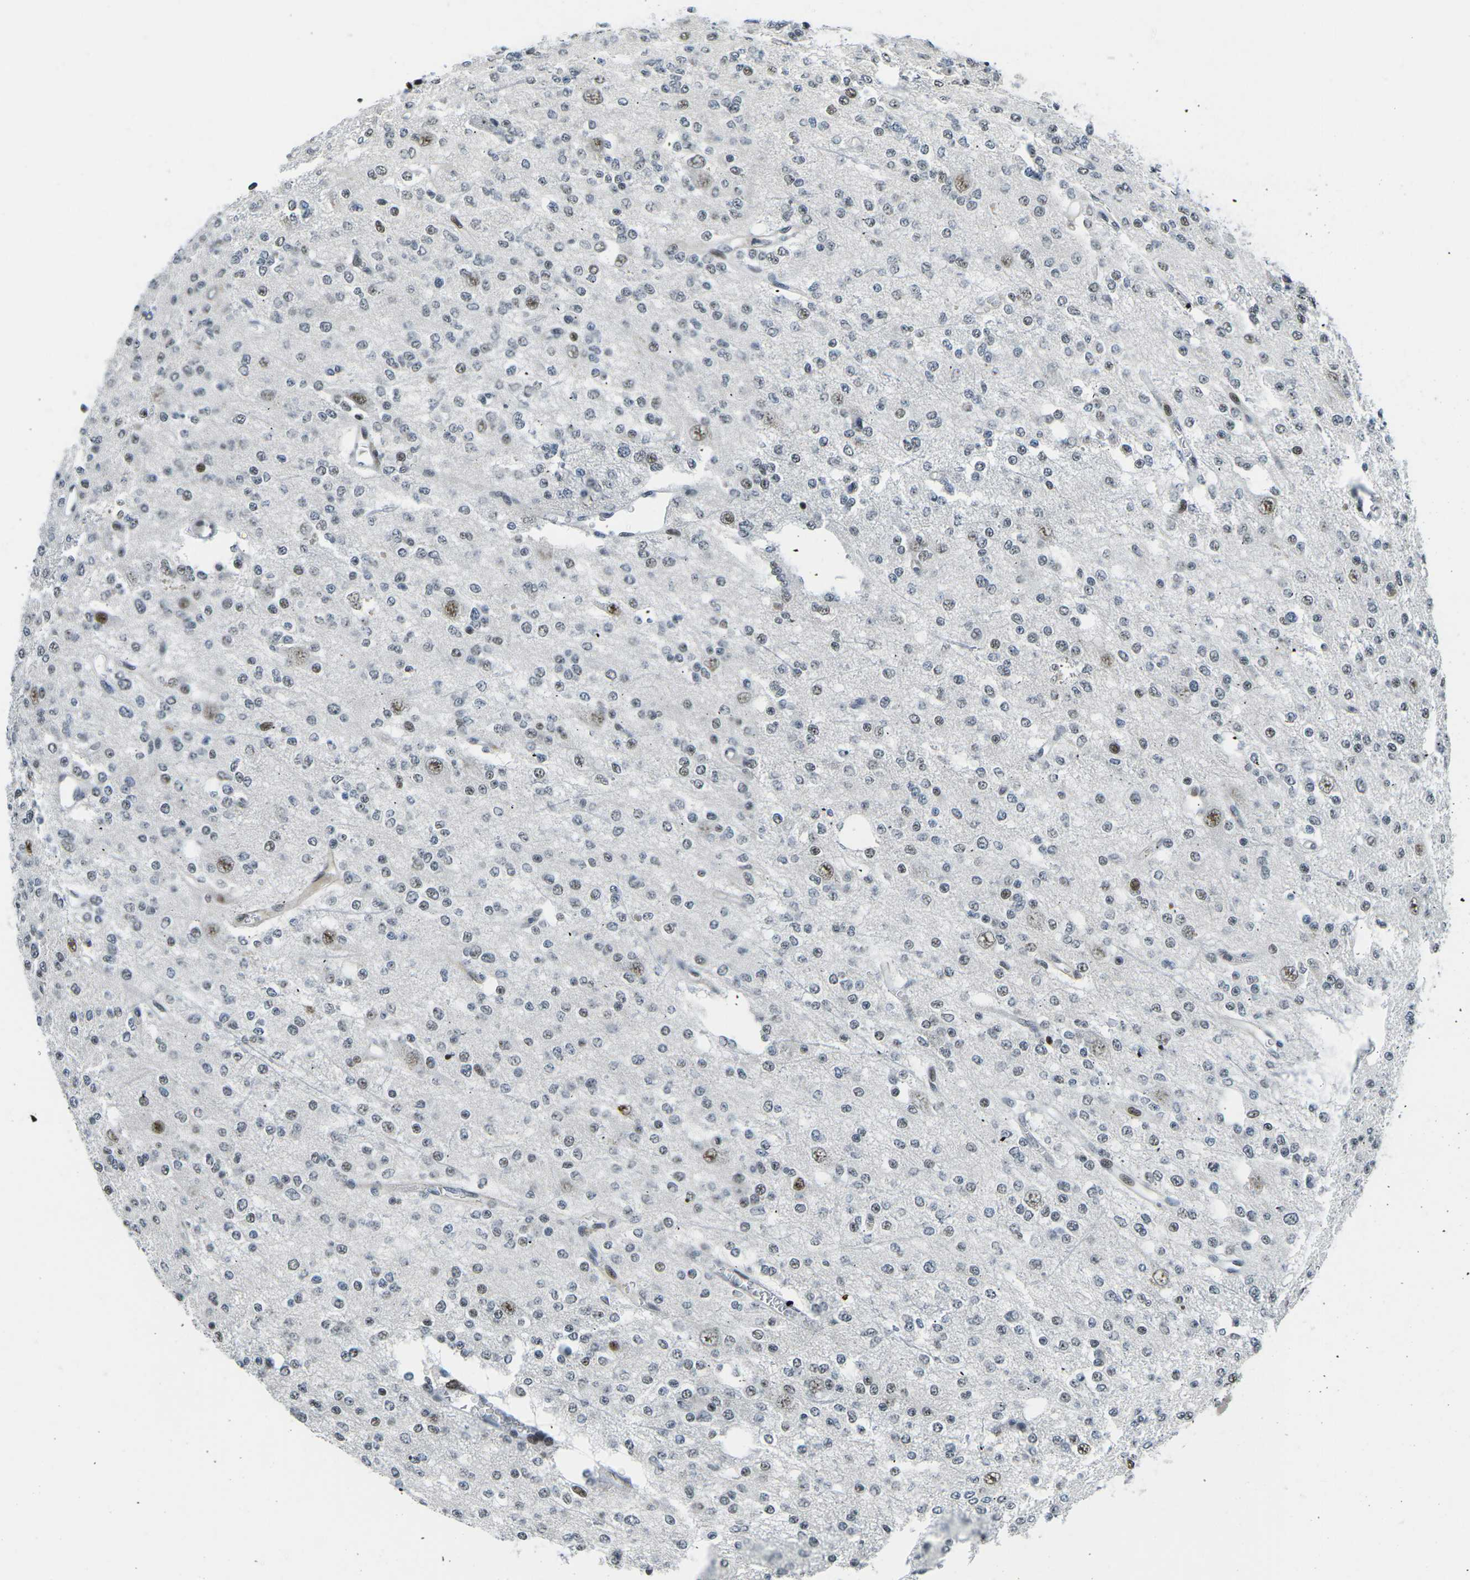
{"staining": {"intensity": "moderate", "quantity": "<25%", "location": "nuclear"}, "tissue": "glioma", "cell_type": "Tumor cells", "image_type": "cancer", "snomed": [{"axis": "morphology", "description": "Glioma, malignant, Low grade"}, {"axis": "topography", "description": "Brain"}], "caption": "This micrograph demonstrates immunohistochemistry staining of human glioma, with low moderate nuclear staining in approximately <25% of tumor cells.", "gene": "PRPF8", "patient": {"sex": "male", "age": 38}}